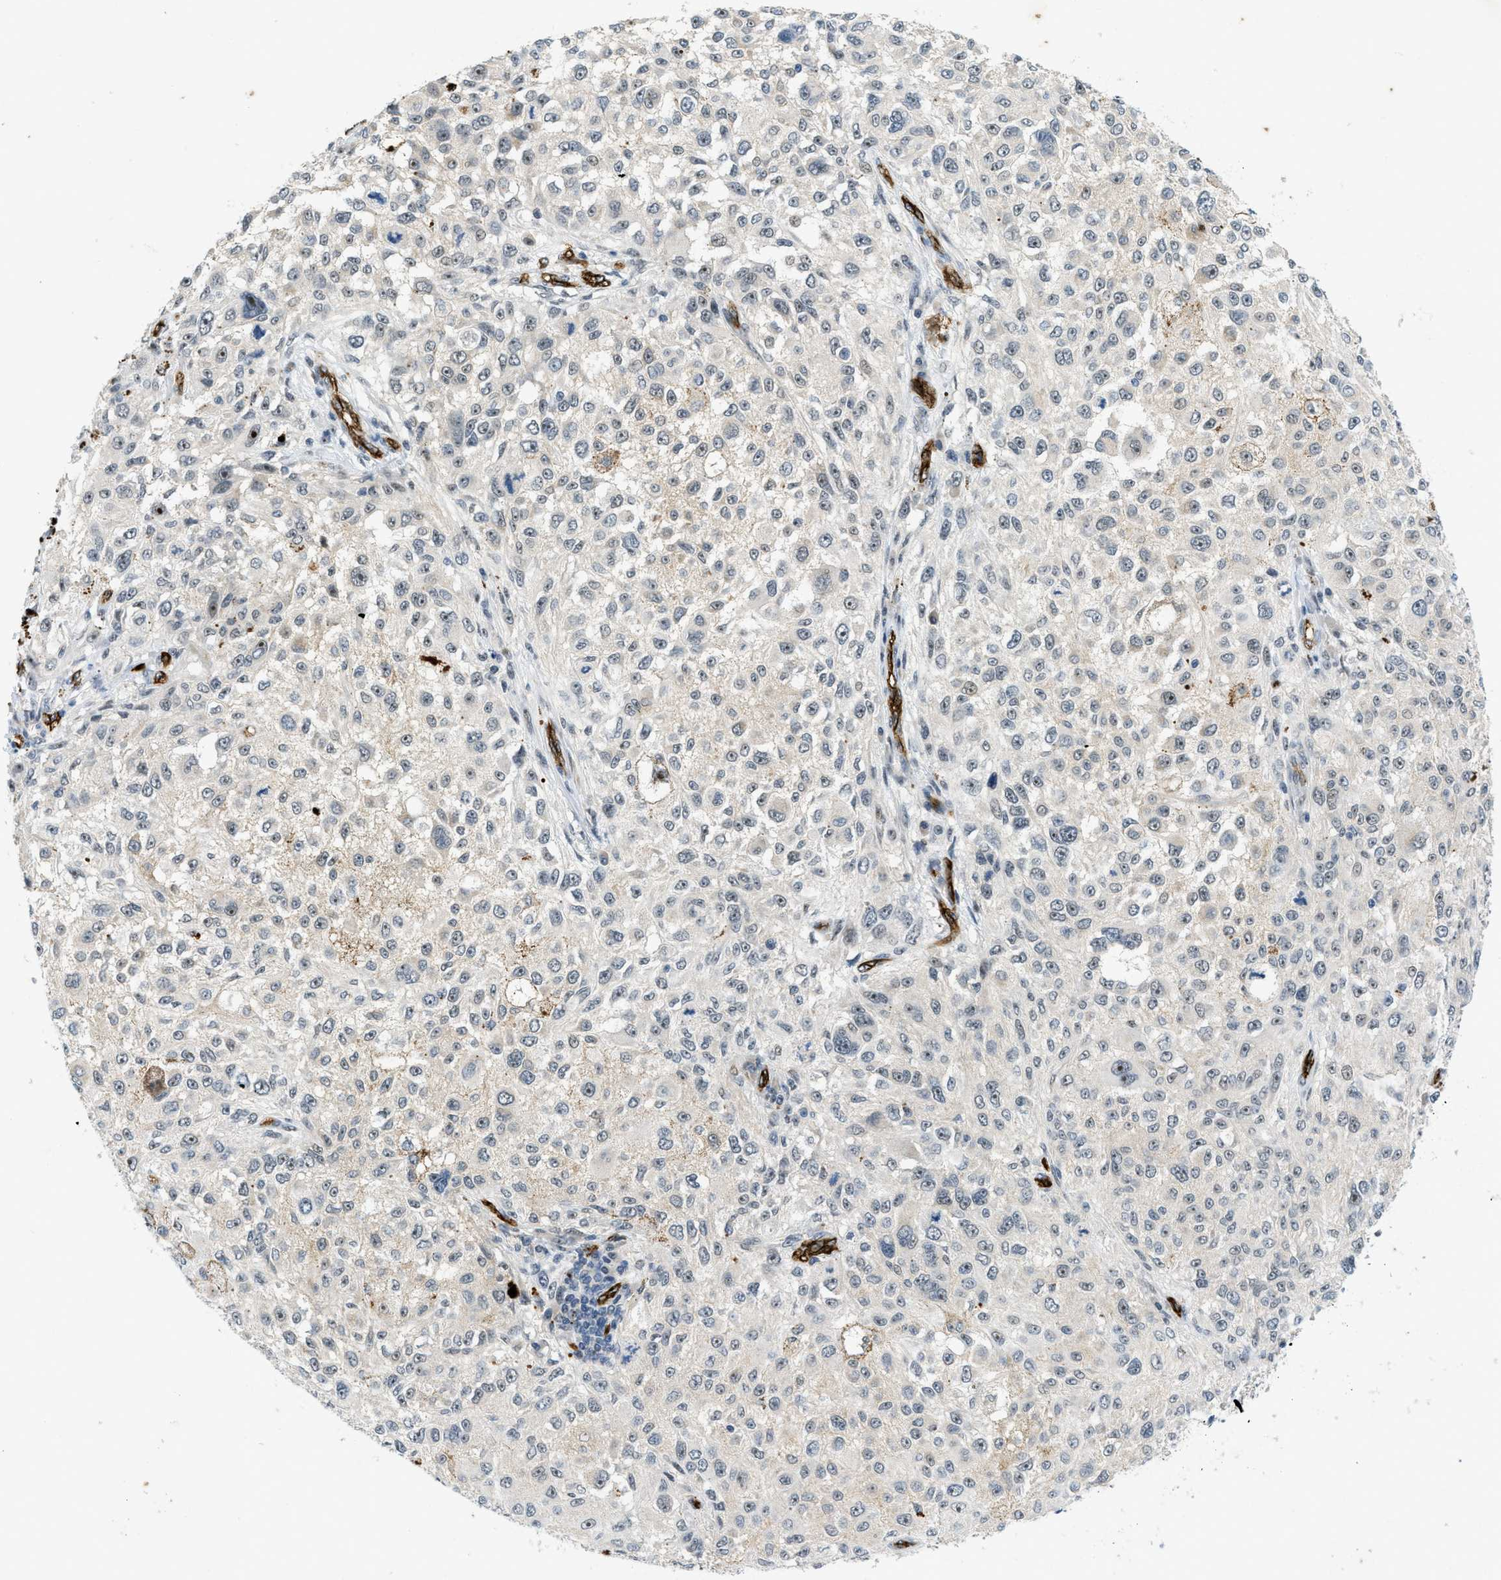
{"staining": {"intensity": "moderate", "quantity": "<25%", "location": "nuclear"}, "tissue": "melanoma", "cell_type": "Tumor cells", "image_type": "cancer", "snomed": [{"axis": "morphology", "description": "Necrosis, NOS"}, {"axis": "morphology", "description": "Malignant melanoma, NOS"}, {"axis": "topography", "description": "Skin"}], "caption": "Malignant melanoma stained for a protein (brown) demonstrates moderate nuclear positive positivity in approximately <25% of tumor cells.", "gene": "SLCO2A1", "patient": {"sex": "female", "age": 87}}